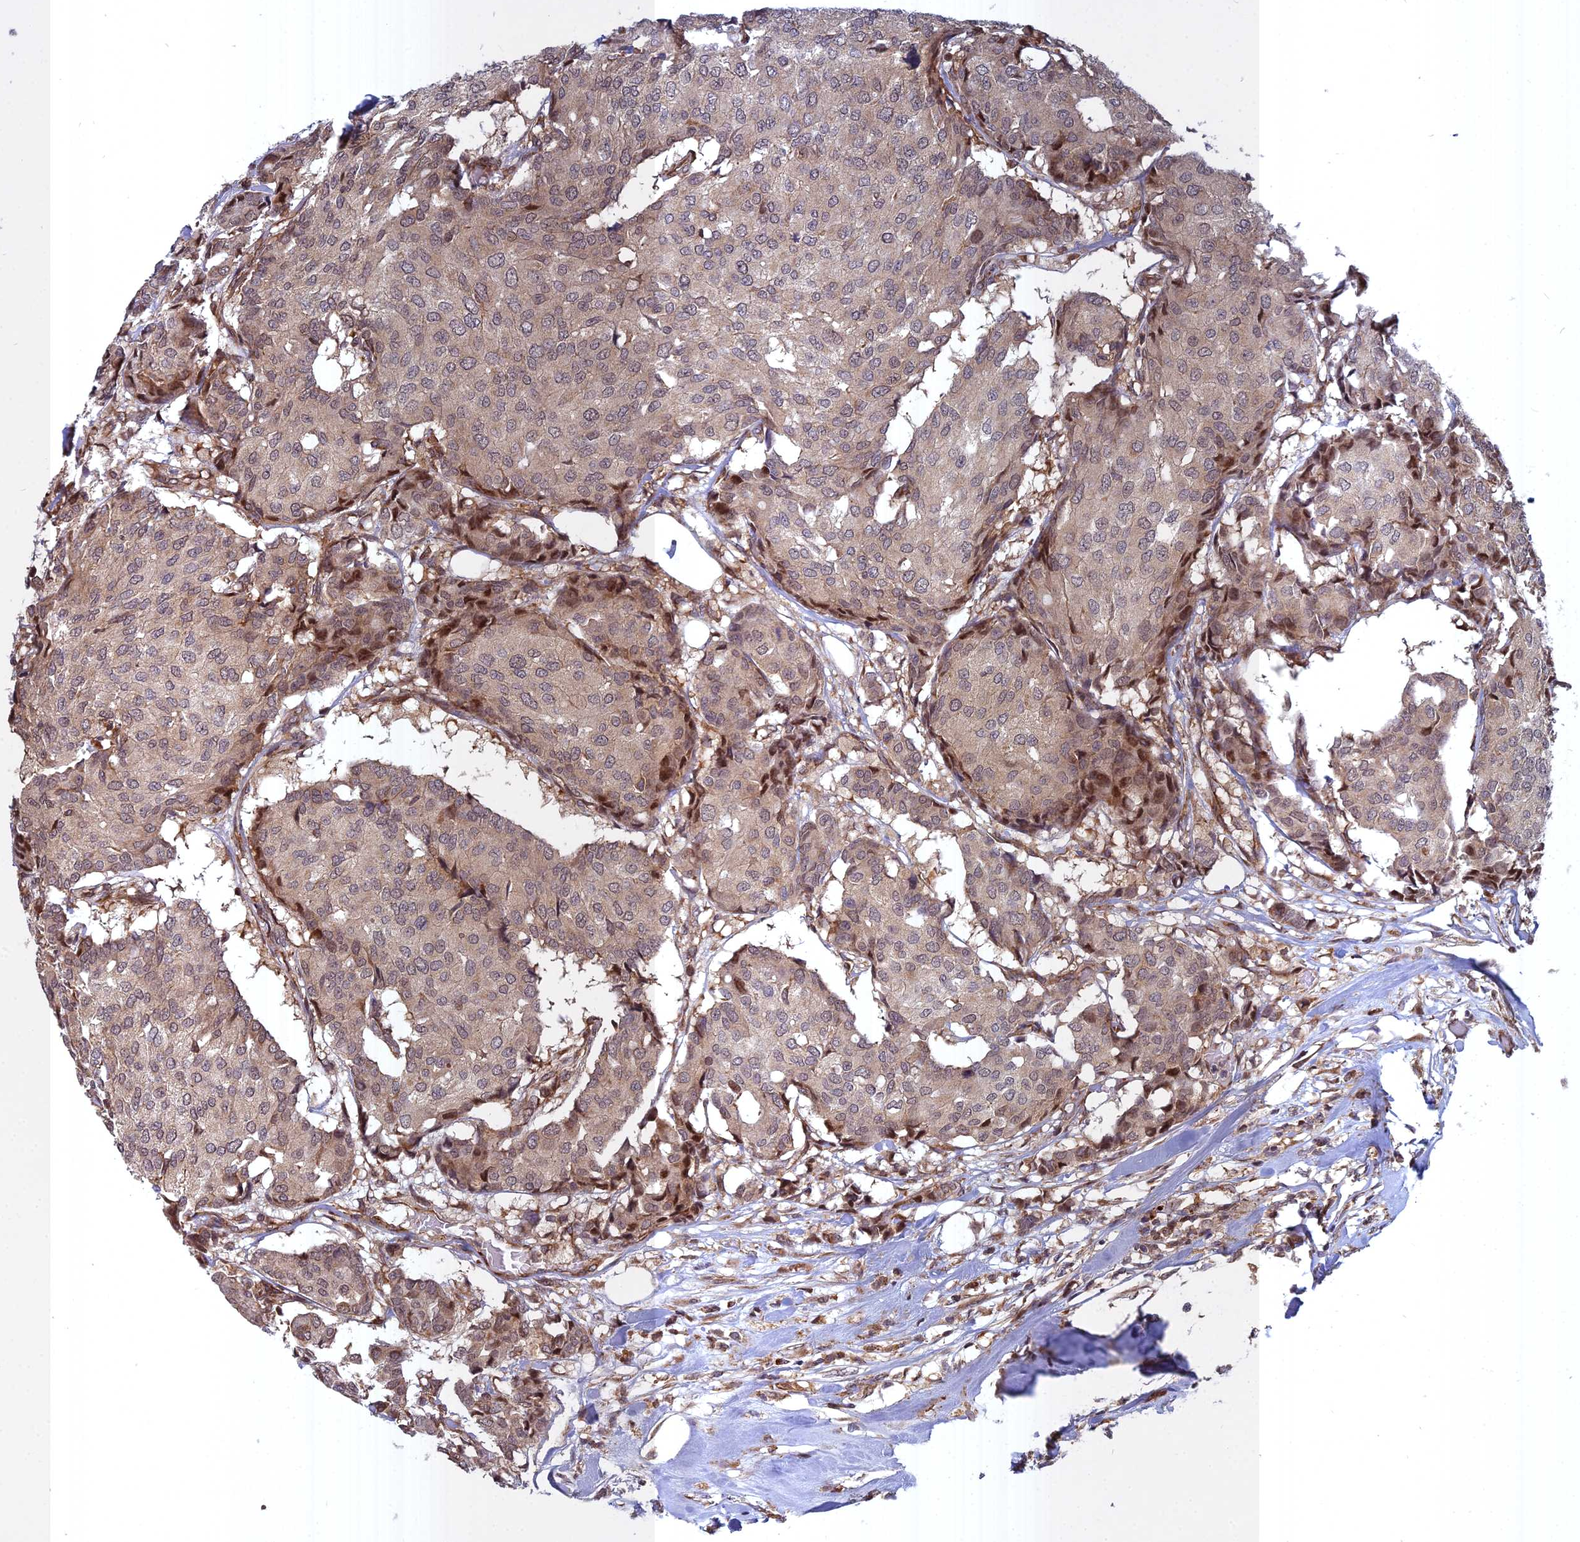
{"staining": {"intensity": "moderate", "quantity": ">75%", "location": "cytoplasmic/membranous,nuclear"}, "tissue": "breast cancer", "cell_type": "Tumor cells", "image_type": "cancer", "snomed": [{"axis": "morphology", "description": "Duct carcinoma"}, {"axis": "topography", "description": "Breast"}], "caption": "A medium amount of moderate cytoplasmic/membranous and nuclear staining is identified in approximately >75% of tumor cells in breast cancer (invasive ductal carcinoma) tissue.", "gene": "COMMD2", "patient": {"sex": "female", "age": 75}}